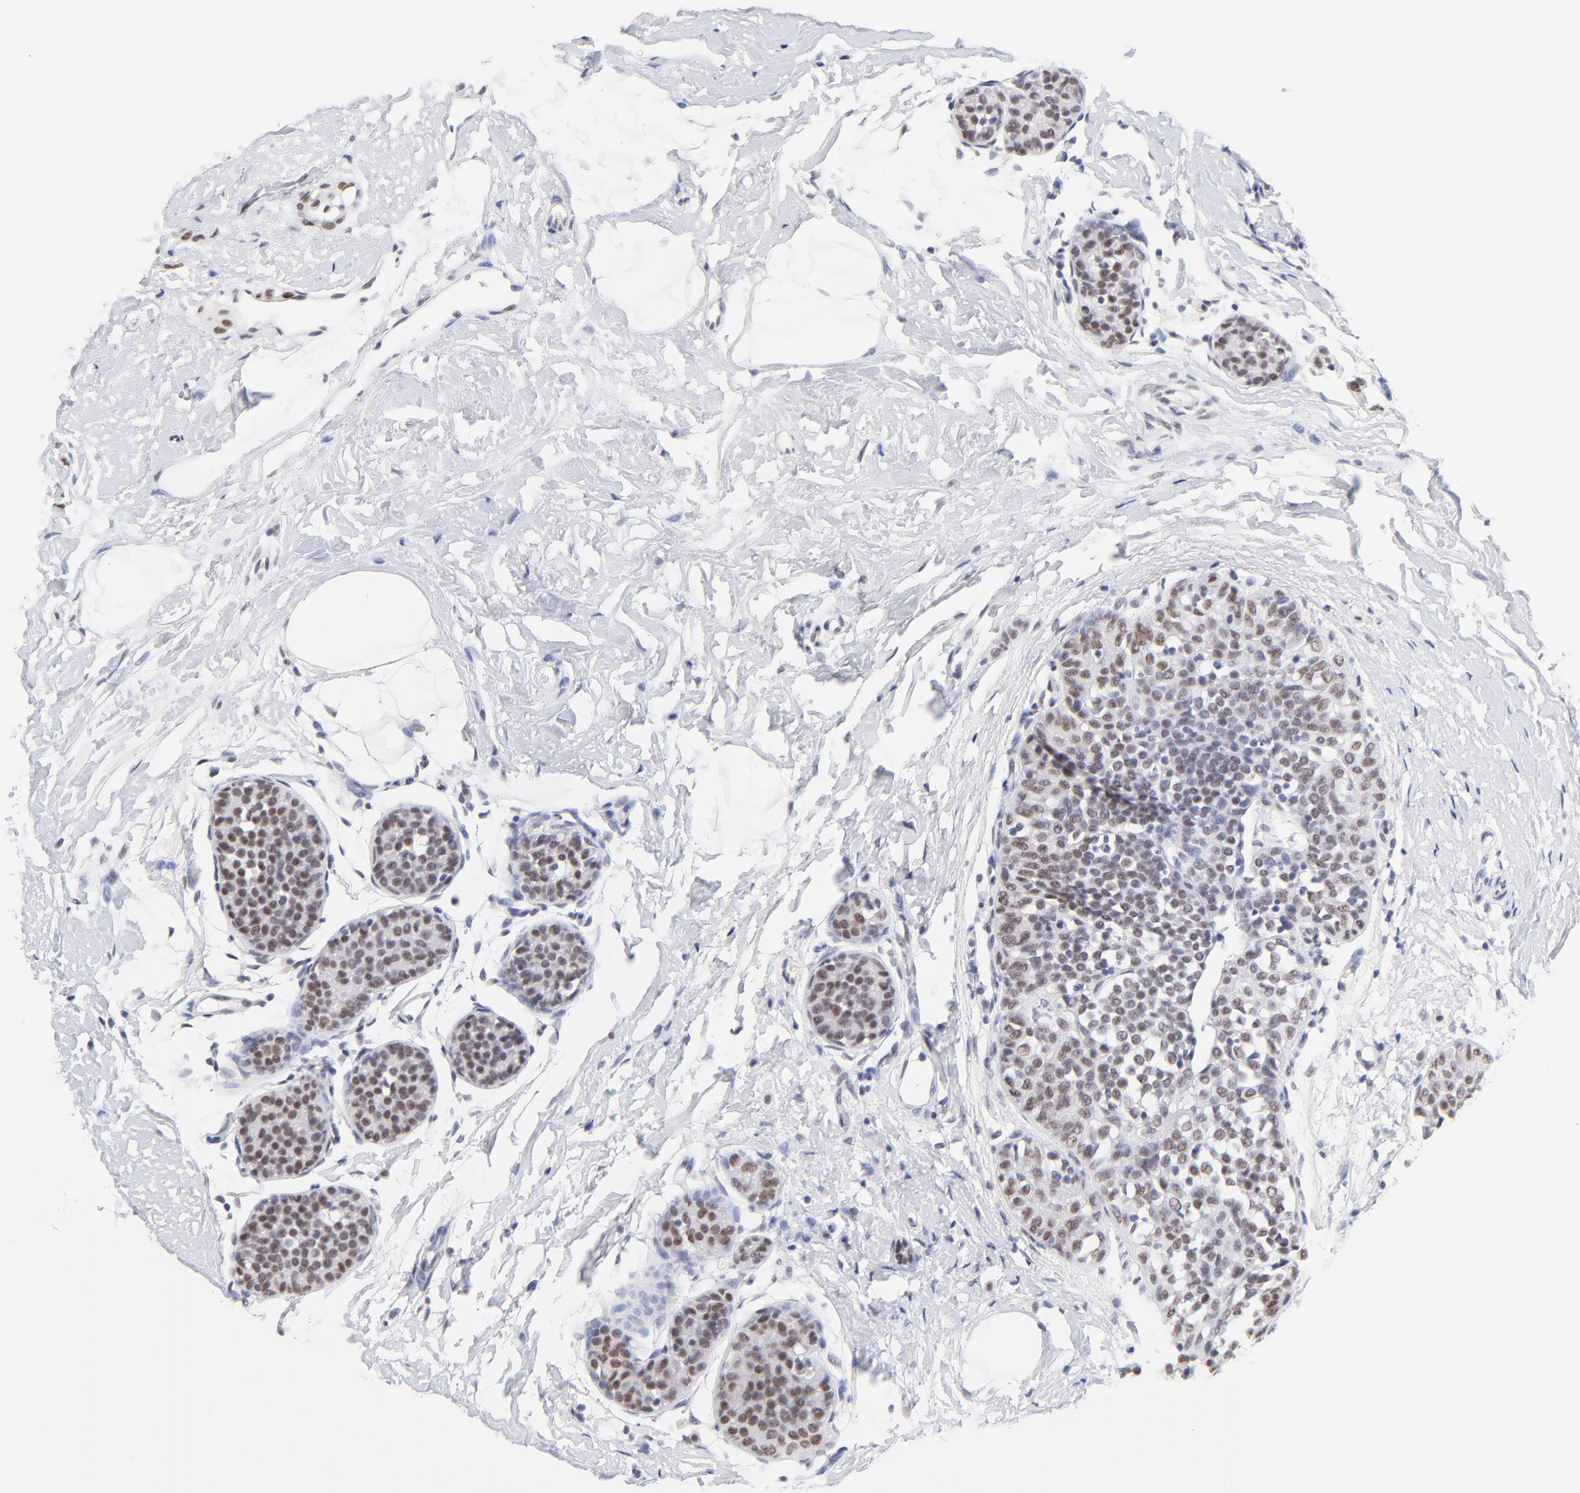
{"staining": {"intensity": "moderate", "quantity": ">75%", "location": "nuclear"}, "tissue": "breast cancer", "cell_type": "Tumor cells", "image_type": "cancer", "snomed": [{"axis": "morphology", "description": "Lobular carcinoma, in situ"}, {"axis": "morphology", "description": "Lobular carcinoma"}, {"axis": "topography", "description": "Breast"}], "caption": "Immunohistochemistry staining of breast lobular carcinoma in situ, which demonstrates medium levels of moderate nuclear positivity in approximately >75% of tumor cells indicating moderate nuclear protein staining. The staining was performed using DAB (brown) for protein detection and nuclei were counterstained in hematoxylin (blue).", "gene": "ZNF74", "patient": {"sex": "female", "age": 41}}